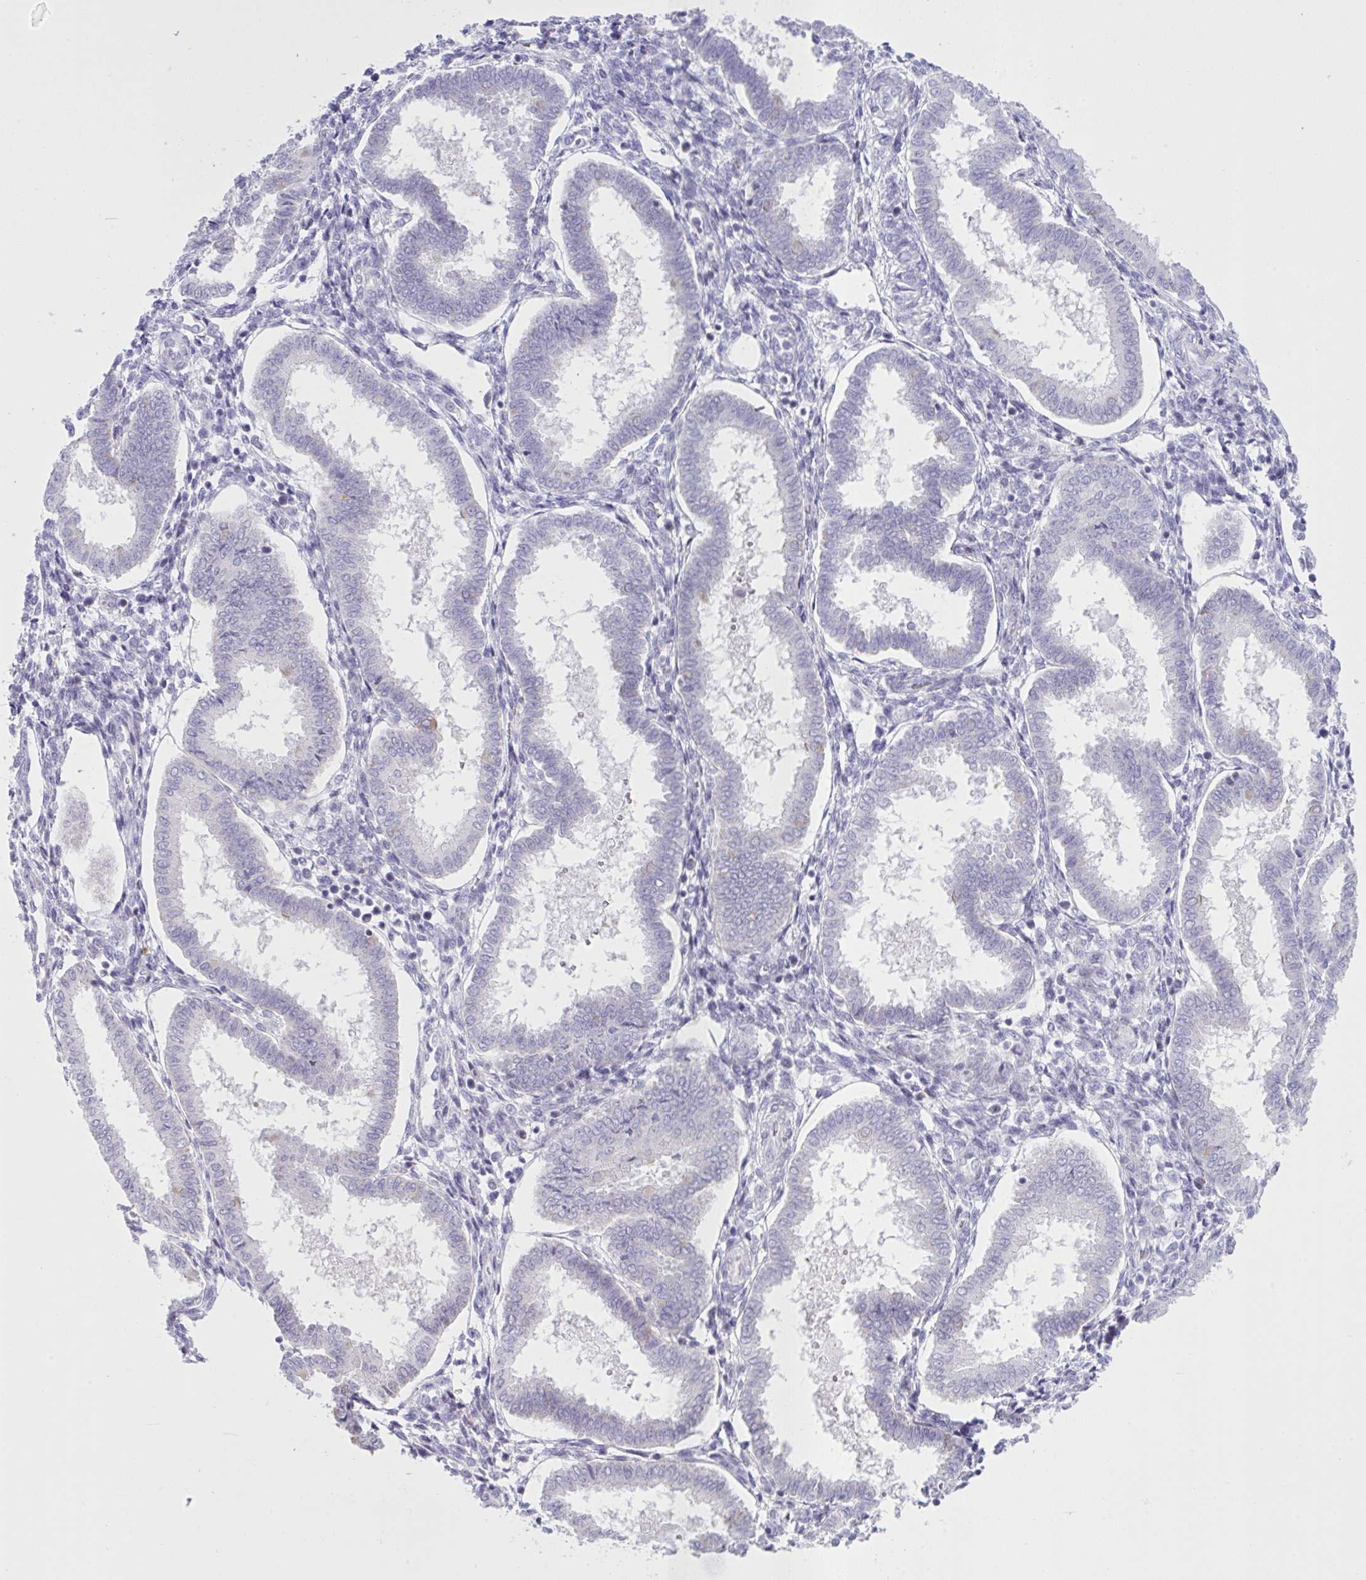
{"staining": {"intensity": "negative", "quantity": "none", "location": "none"}, "tissue": "endometrium", "cell_type": "Cells in endometrial stroma", "image_type": "normal", "snomed": [{"axis": "morphology", "description": "Normal tissue, NOS"}, {"axis": "topography", "description": "Endometrium"}], "caption": "Immunohistochemical staining of normal endometrium shows no significant positivity in cells in endometrial stroma.", "gene": "SPAG1", "patient": {"sex": "female", "age": 24}}